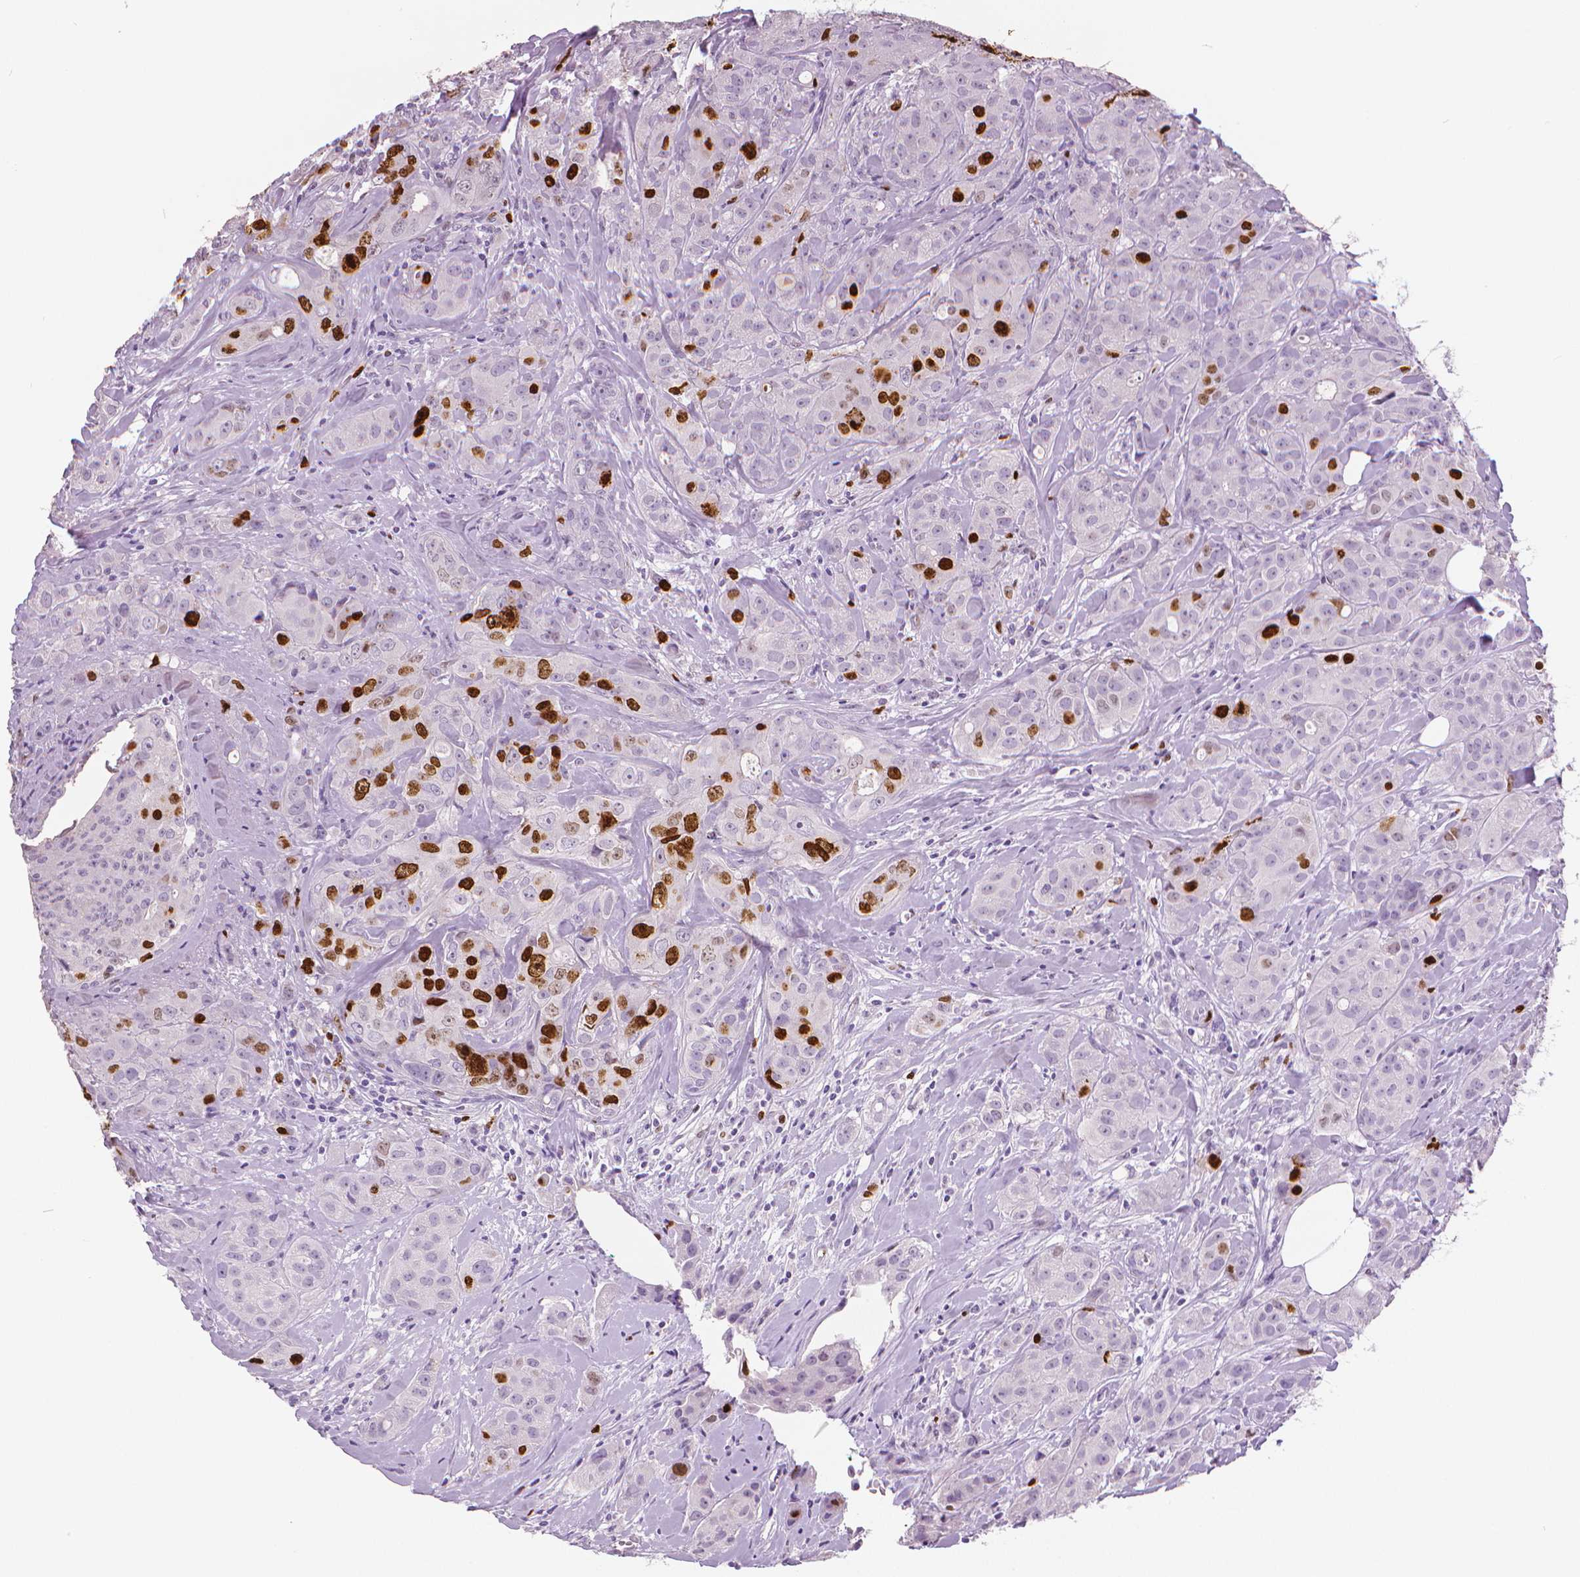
{"staining": {"intensity": "strong", "quantity": "<25%", "location": "nuclear"}, "tissue": "breast cancer", "cell_type": "Tumor cells", "image_type": "cancer", "snomed": [{"axis": "morphology", "description": "Duct carcinoma"}, {"axis": "topography", "description": "Breast"}], "caption": "Strong nuclear positivity is identified in about <25% of tumor cells in intraductal carcinoma (breast).", "gene": "MKI67", "patient": {"sex": "female", "age": 43}}